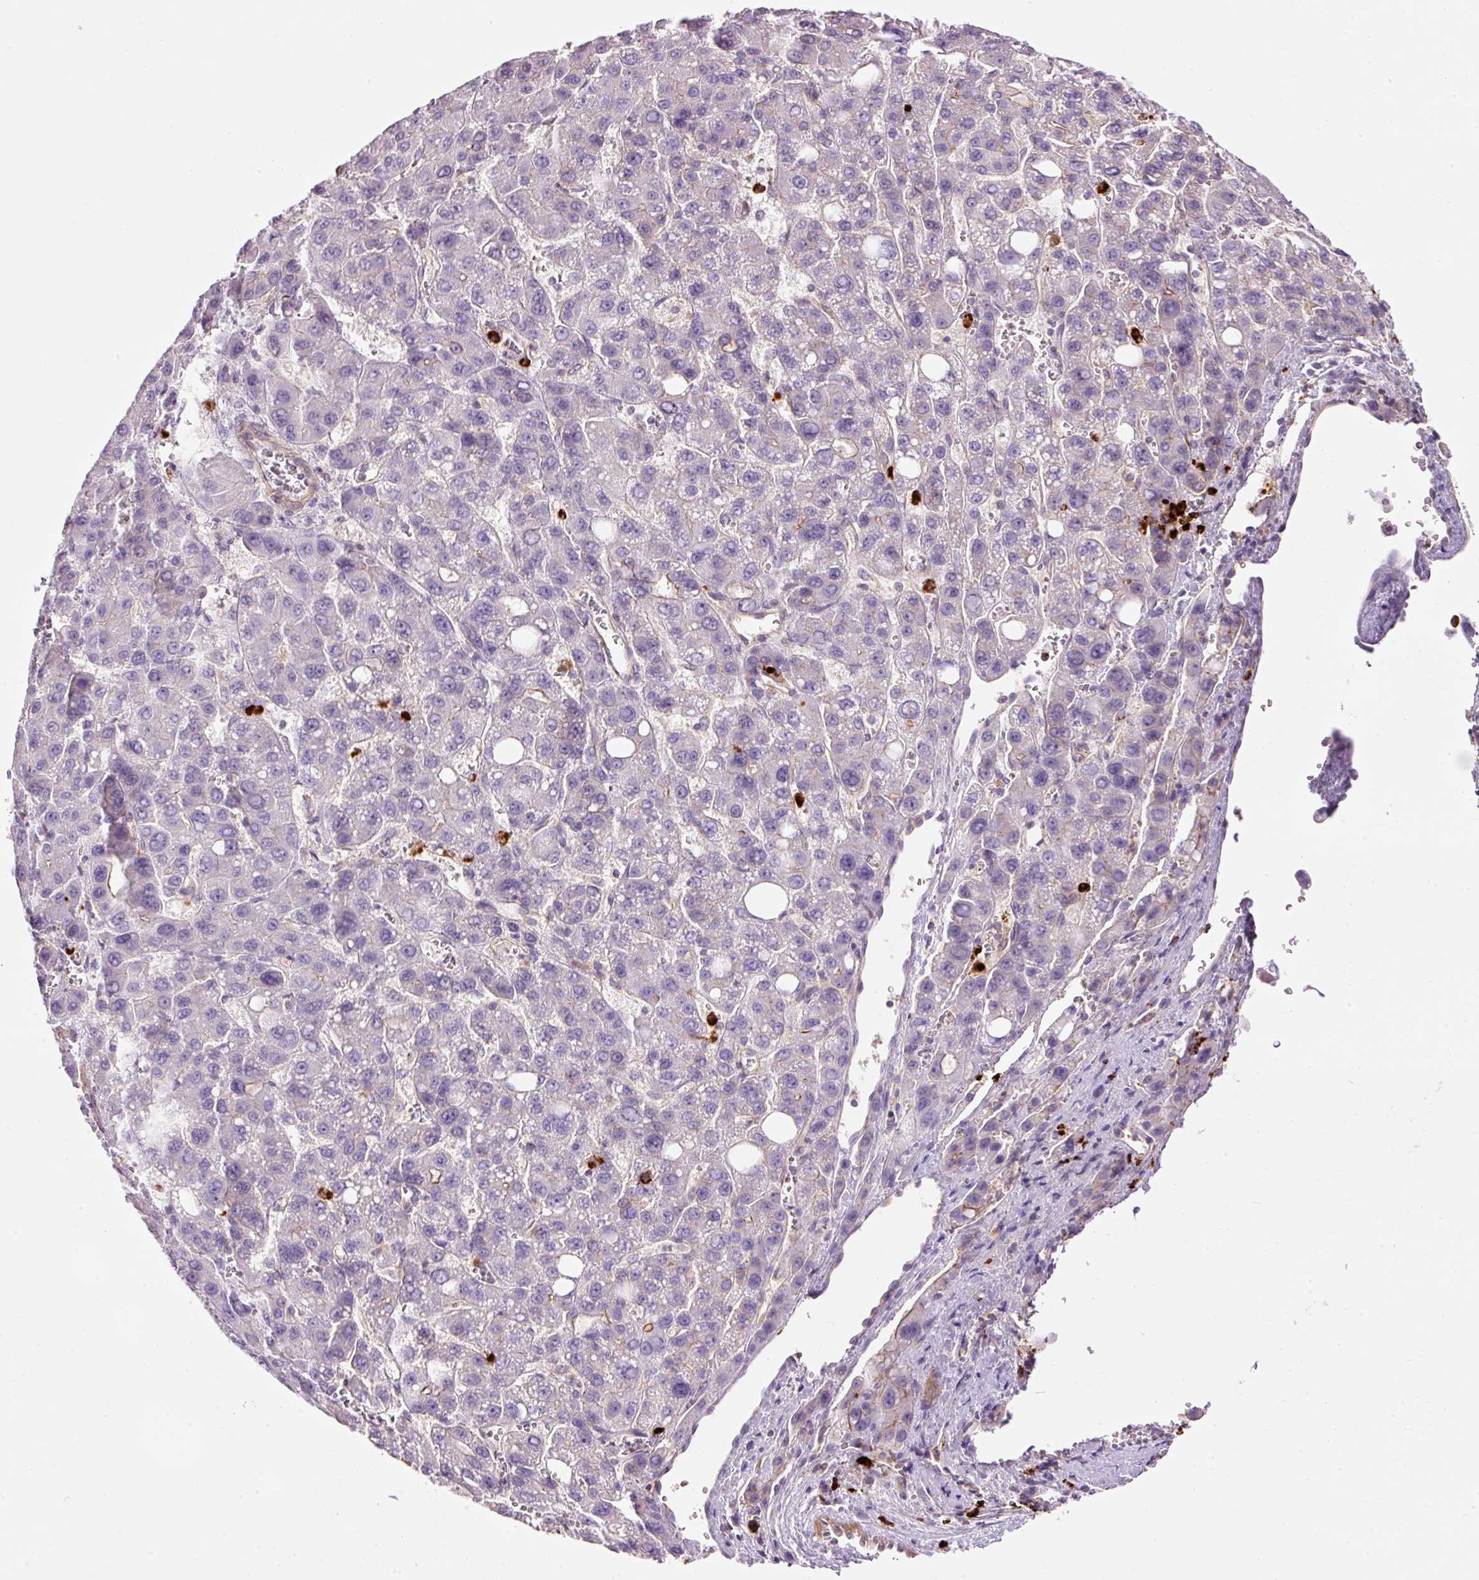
{"staining": {"intensity": "negative", "quantity": "none", "location": "none"}, "tissue": "liver cancer", "cell_type": "Tumor cells", "image_type": "cancer", "snomed": [{"axis": "morphology", "description": "Carcinoma, Hepatocellular, NOS"}, {"axis": "topography", "description": "Liver"}], "caption": "The micrograph shows no staining of tumor cells in liver hepatocellular carcinoma.", "gene": "MAP3K3", "patient": {"sex": "male", "age": 55}}